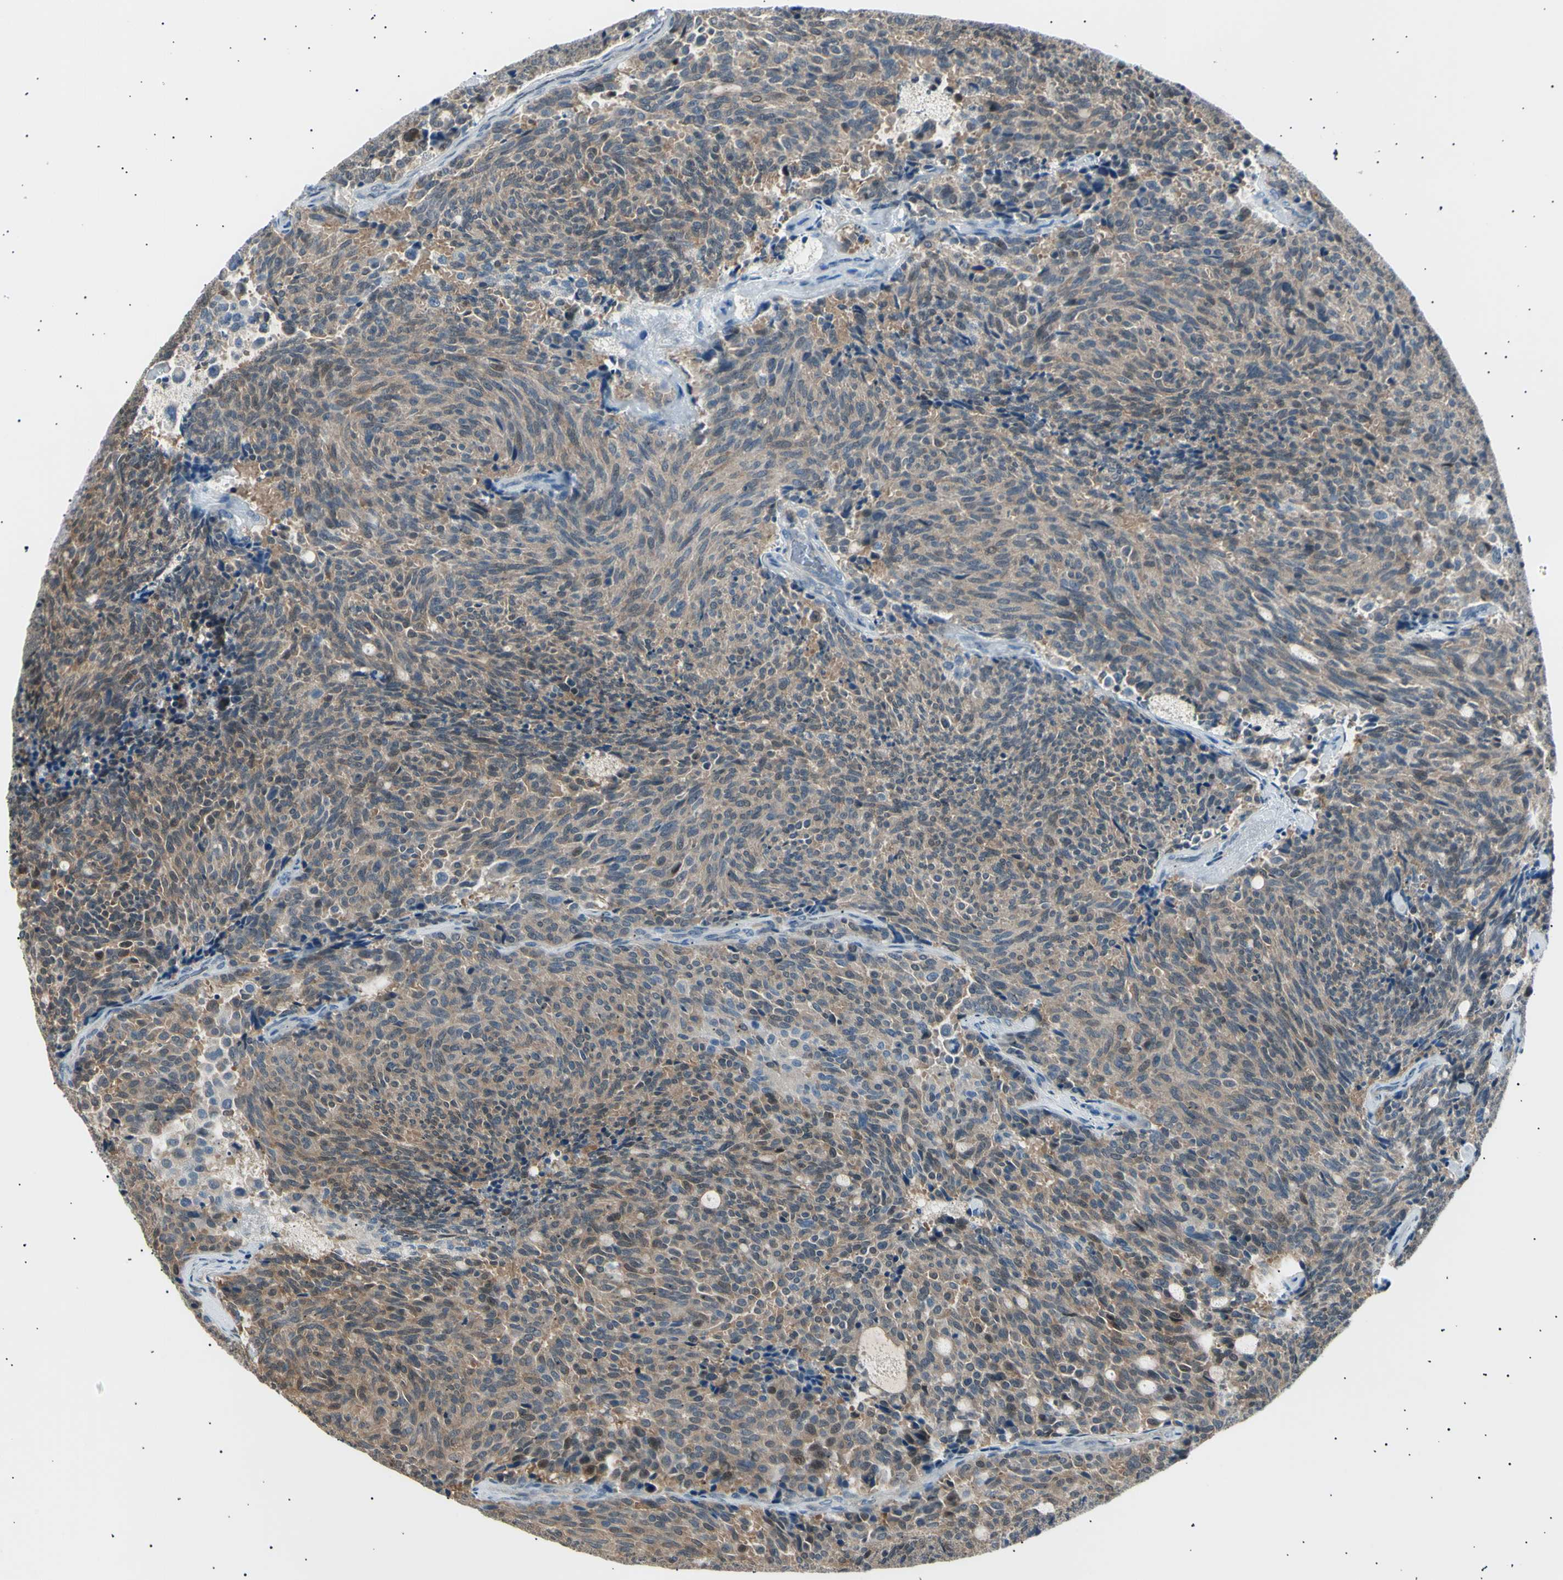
{"staining": {"intensity": "moderate", "quantity": ">75%", "location": "cytoplasmic/membranous"}, "tissue": "carcinoid", "cell_type": "Tumor cells", "image_type": "cancer", "snomed": [{"axis": "morphology", "description": "Carcinoid, malignant, NOS"}, {"axis": "topography", "description": "Pancreas"}], "caption": "Carcinoid was stained to show a protein in brown. There is medium levels of moderate cytoplasmic/membranous positivity in about >75% of tumor cells.", "gene": "LHPP", "patient": {"sex": "female", "age": 54}}